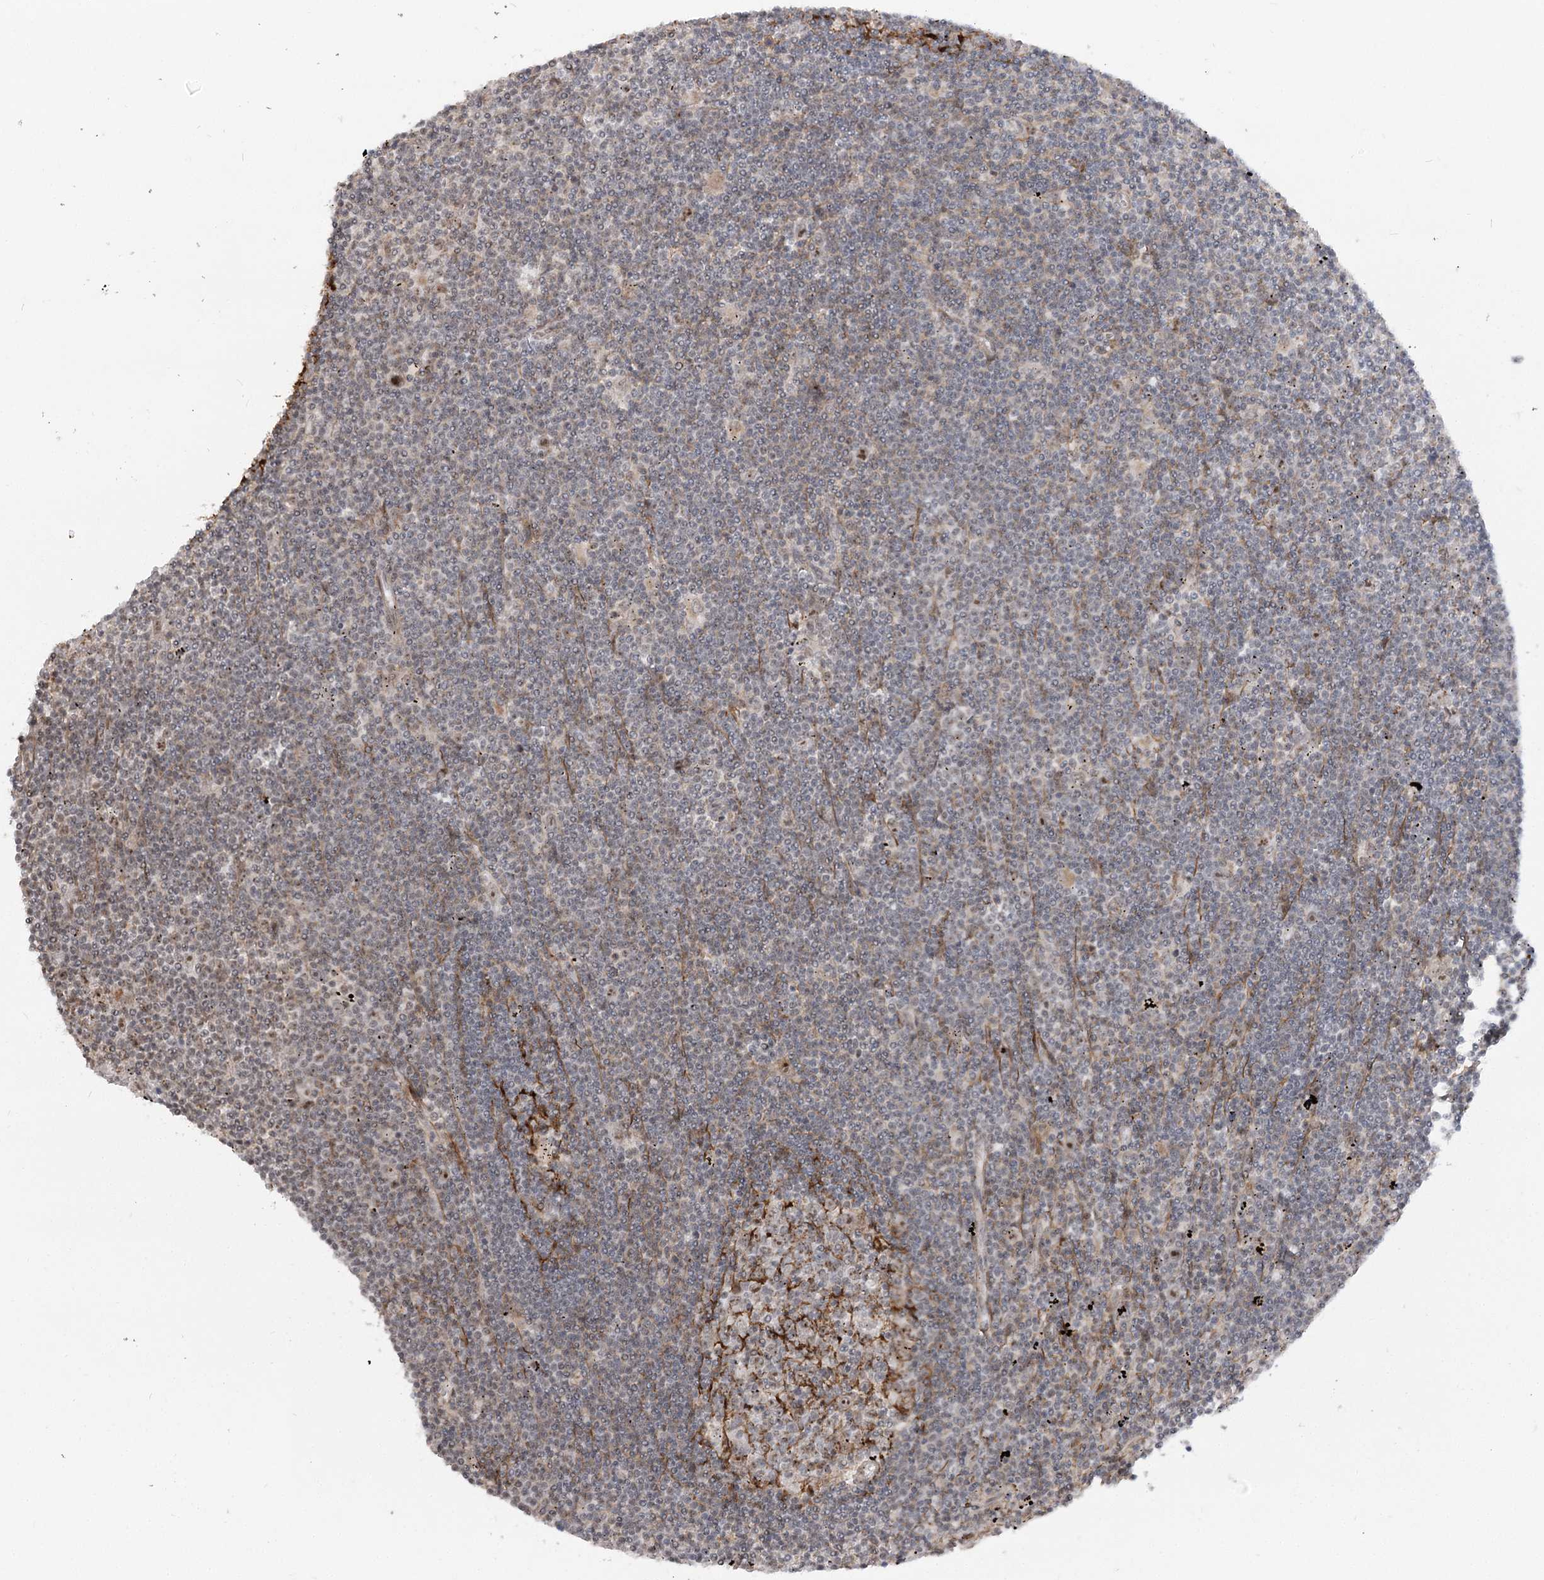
{"staining": {"intensity": "weak", "quantity": "<25%", "location": "nuclear"}, "tissue": "lymphoma", "cell_type": "Tumor cells", "image_type": "cancer", "snomed": [{"axis": "morphology", "description": "Malignant lymphoma, non-Hodgkin's type, Low grade"}, {"axis": "topography", "description": "Spleen"}], "caption": "Histopathology image shows no significant protein positivity in tumor cells of malignant lymphoma, non-Hodgkin's type (low-grade).", "gene": "GNL3L", "patient": {"sex": "male", "age": 76}}